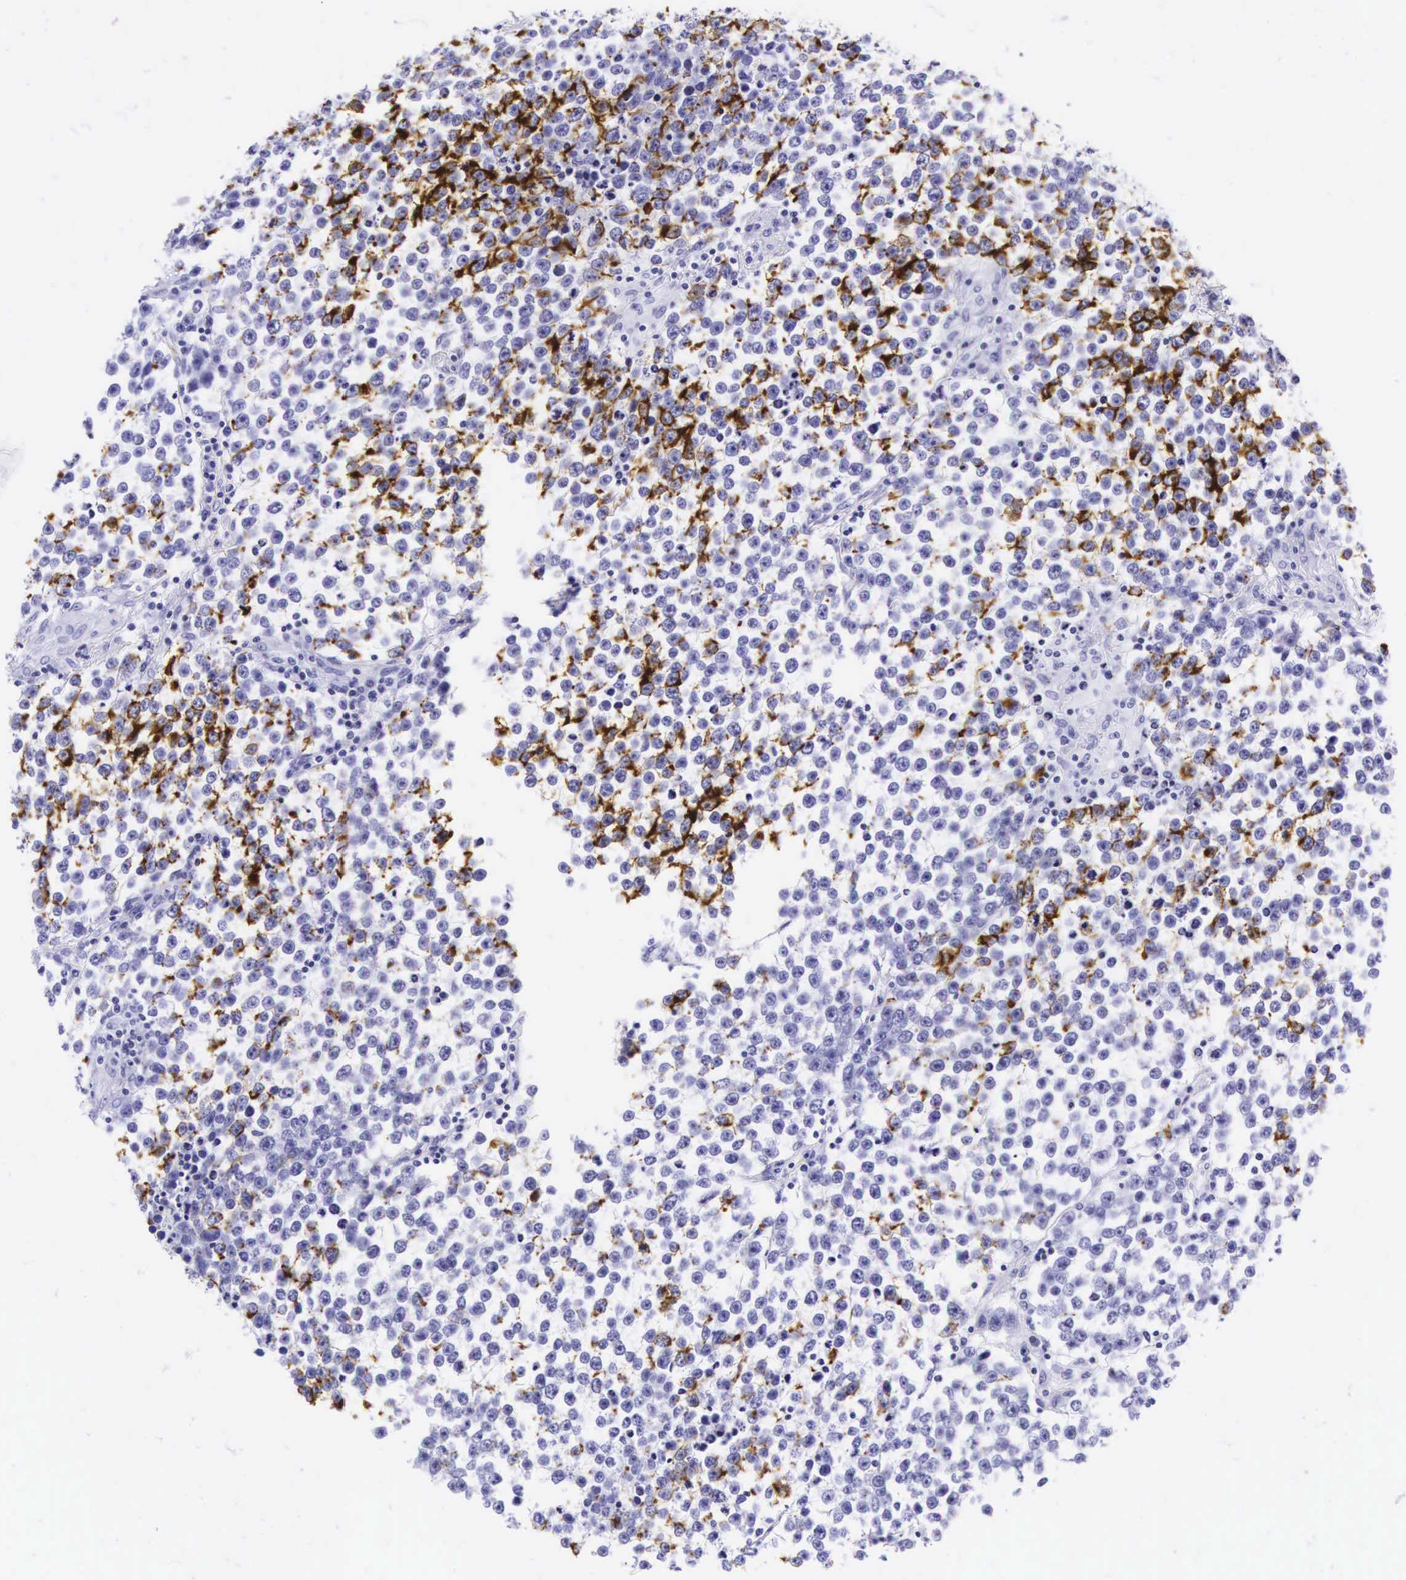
{"staining": {"intensity": "moderate", "quantity": "<25%", "location": "cytoplasmic/membranous"}, "tissue": "testis cancer", "cell_type": "Tumor cells", "image_type": "cancer", "snomed": [{"axis": "morphology", "description": "Seminoma, NOS"}, {"axis": "topography", "description": "Testis"}], "caption": "DAB (3,3'-diaminobenzidine) immunohistochemical staining of testis cancer (seminoma) shows moderate cytoplasmic/membranous protein positivity in approximately <25% of tumor cells. The staining was performed using DAB, with brown indicating positive protein expression. Nuclei are stained blue with hematoxylin.", "gene": "KRT18", "patient": {"sex": "male", "age": 36}}